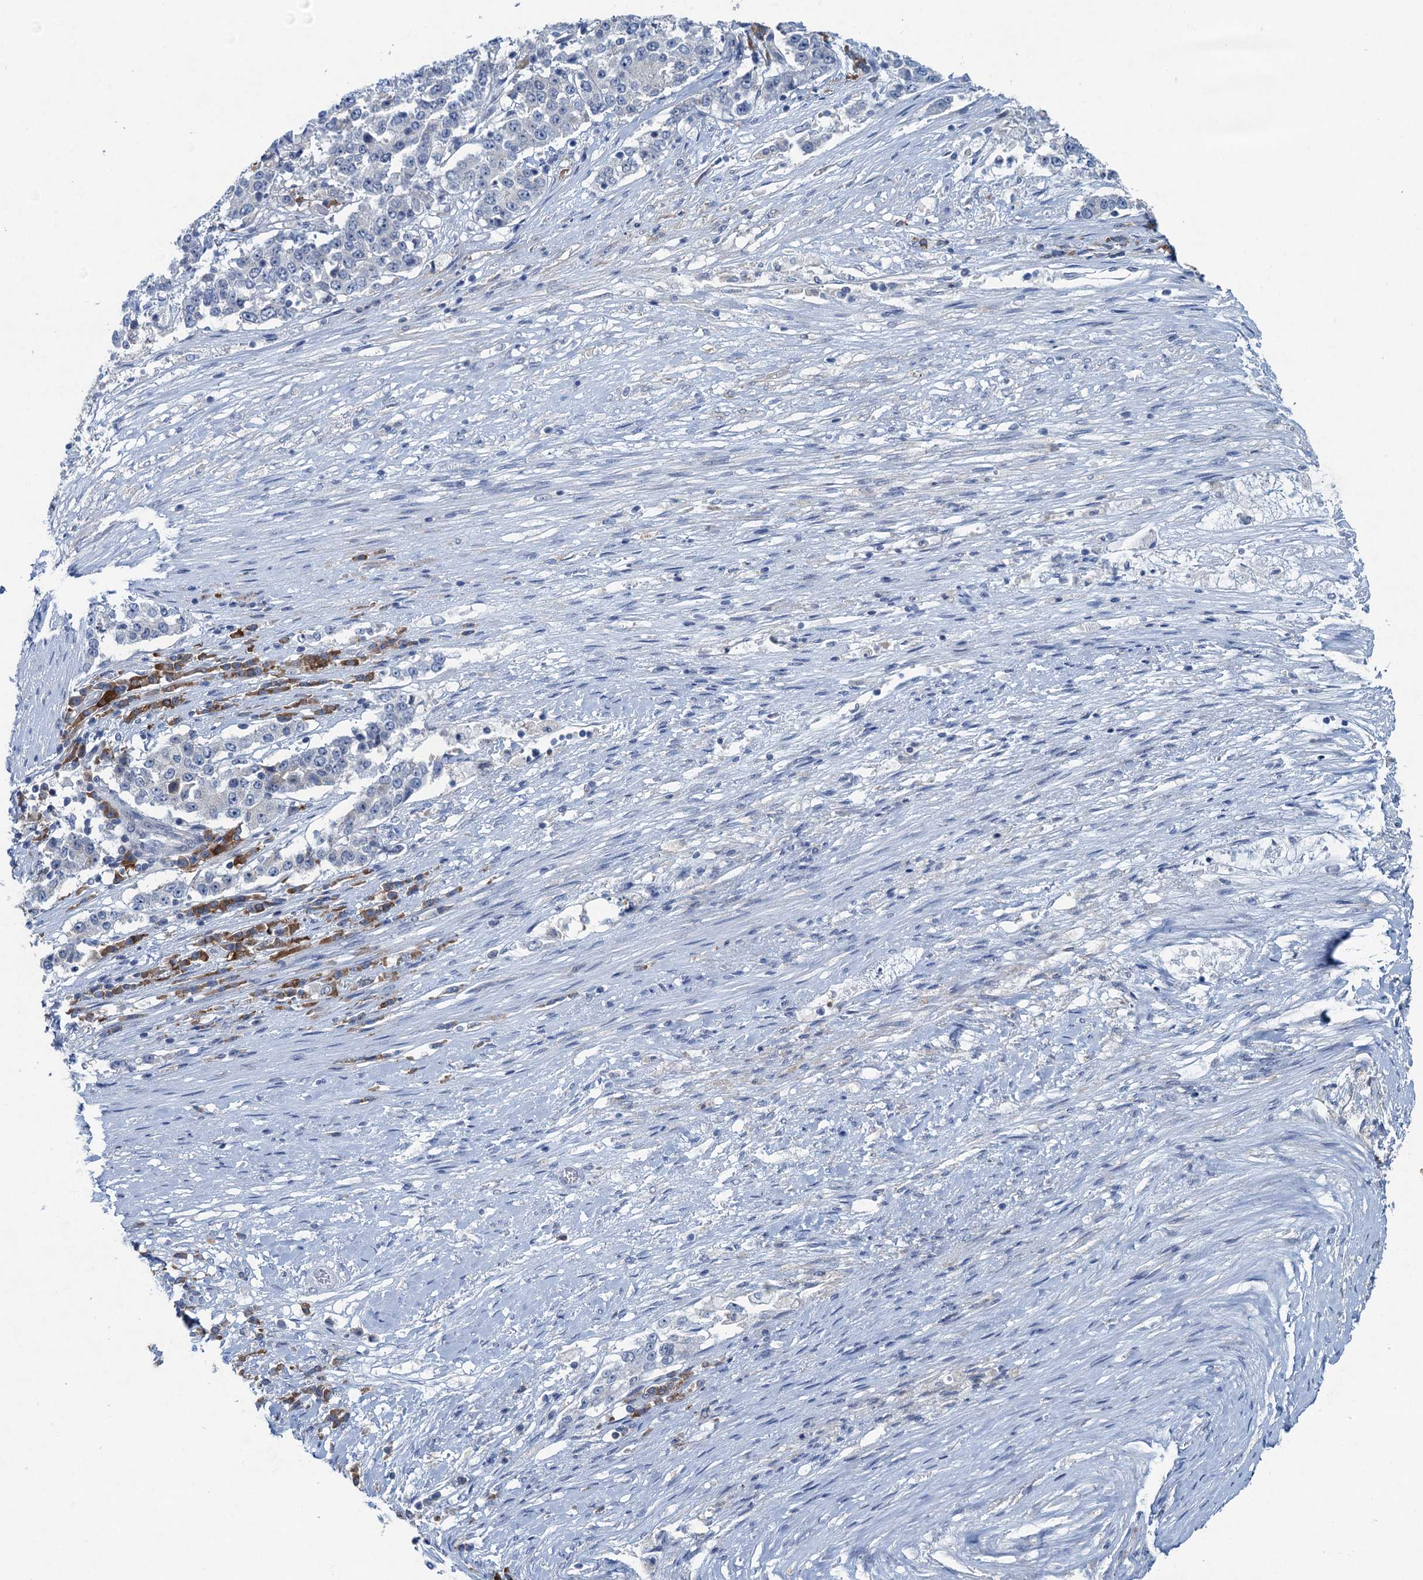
{"staining": {"intensity": "negative", "quantity": "none", "location": "none"}, "tissue": "stomach cancer", "cell_type": "Tumor cells", "image_type": "cancer", "snomed": [{"axis": "morphology", "description": "Adenocarcinoma, NOS"}, {"axis": "topography", "description": "Stomach"}], "caption": "Protein analysis of stomach cancer displays no significant positivity in tumor cells.", "gene": "HAPSTR1", "patient": {"sex": "male", "age": 59}}